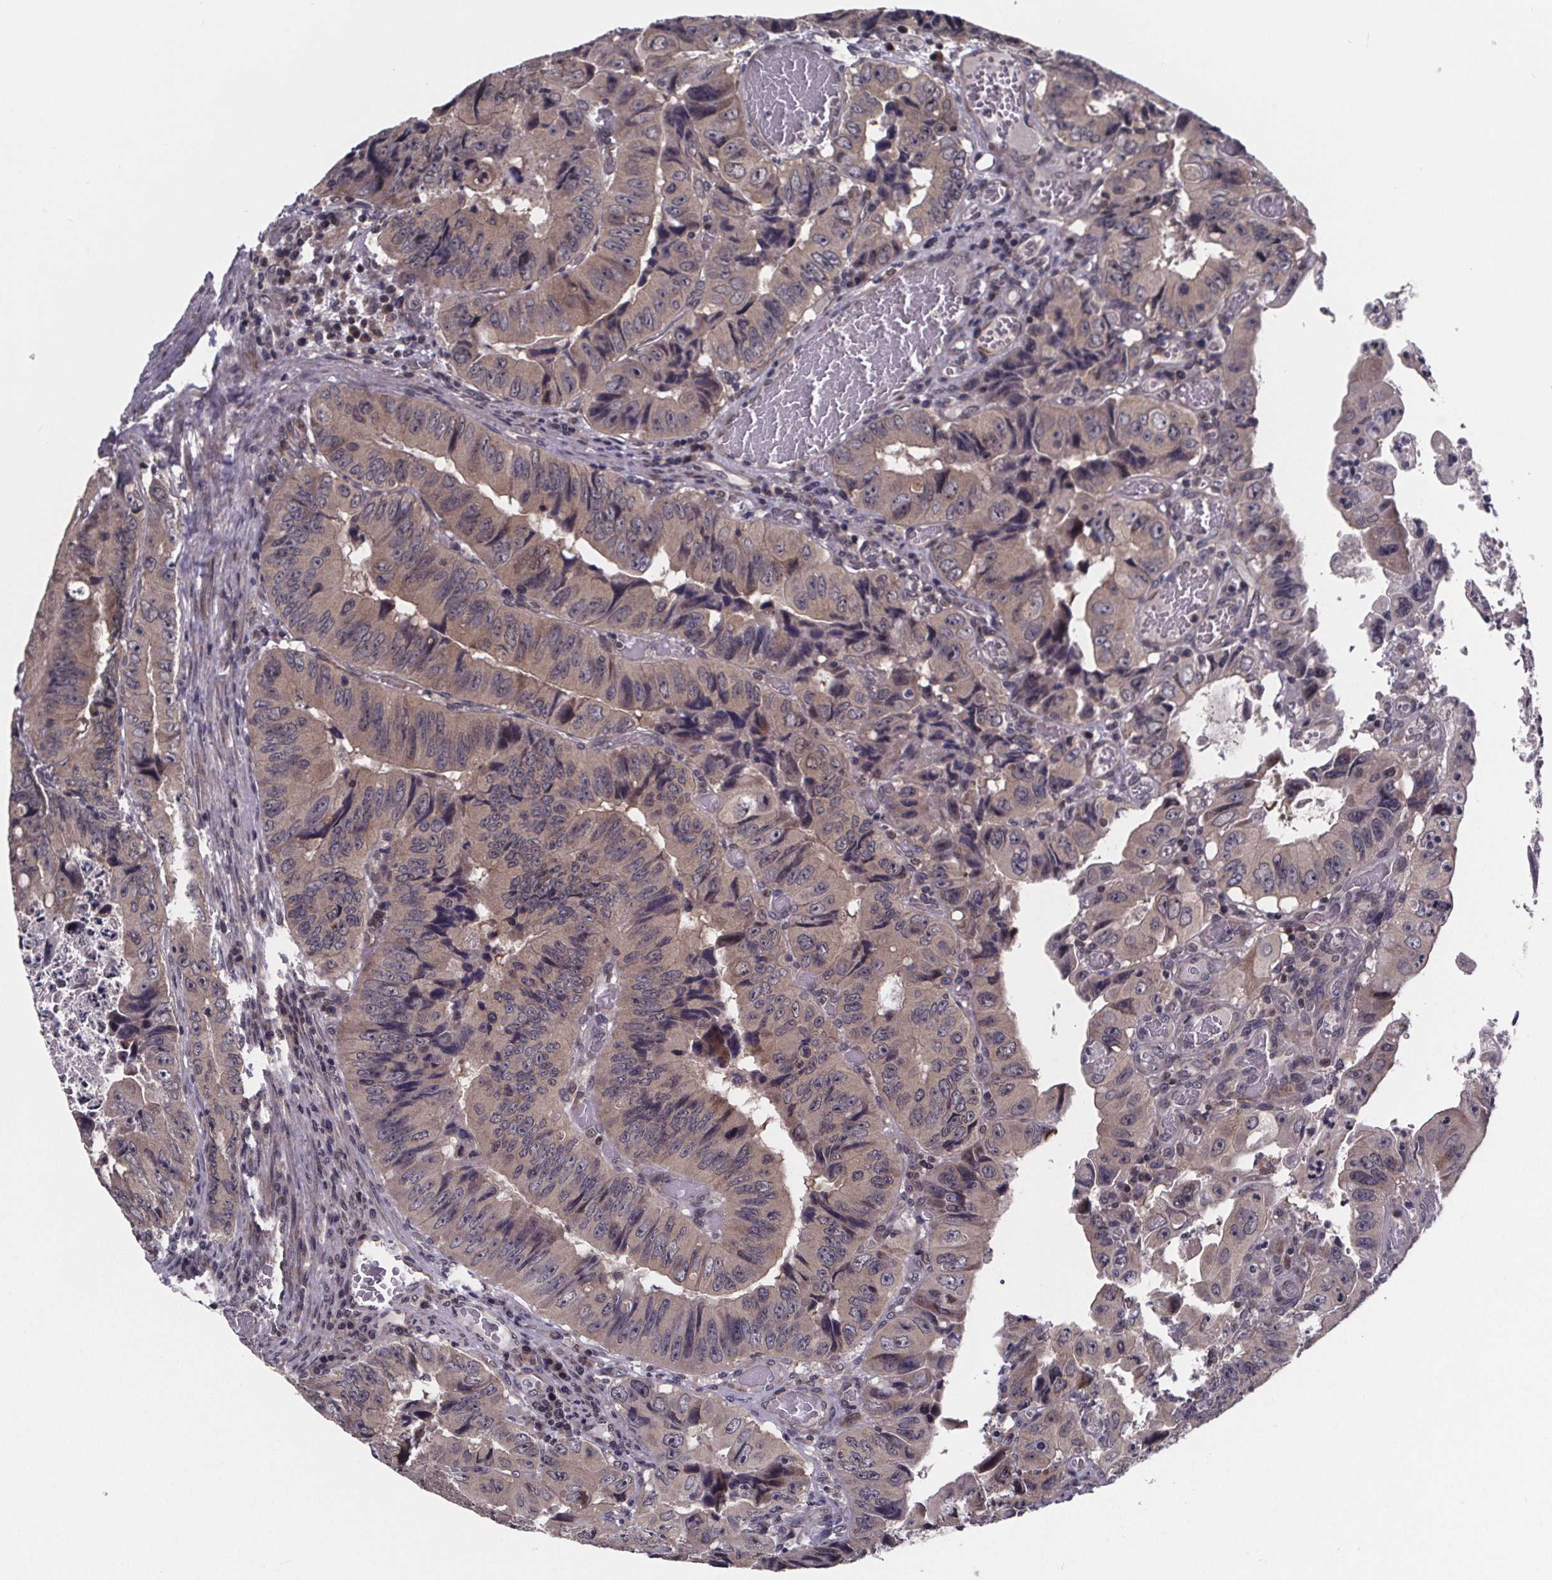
{"staining": {"intensity": "weak", "quantity": ">75%", "location": "cytoplasmic/membranous"}, "tissue": "colorectal cancer", "cell_type": "Tumor cells", "image_type": "cancer", "snomed": [{"axis": "morphology", "description": "Adenocarcinoma, NOS"}, {"axis": "topography", "description": "Colon"}], "caption": "IHC photomicrograph of human colorectal adenocarcinoma stained for a protein (brown), which demonstrates low levels of weak cytoplasmic/membranous staining in approximately >75% of tumor cells.", "gene": "FN3KRP", "patient": {"sex": "female", "age": 84}}